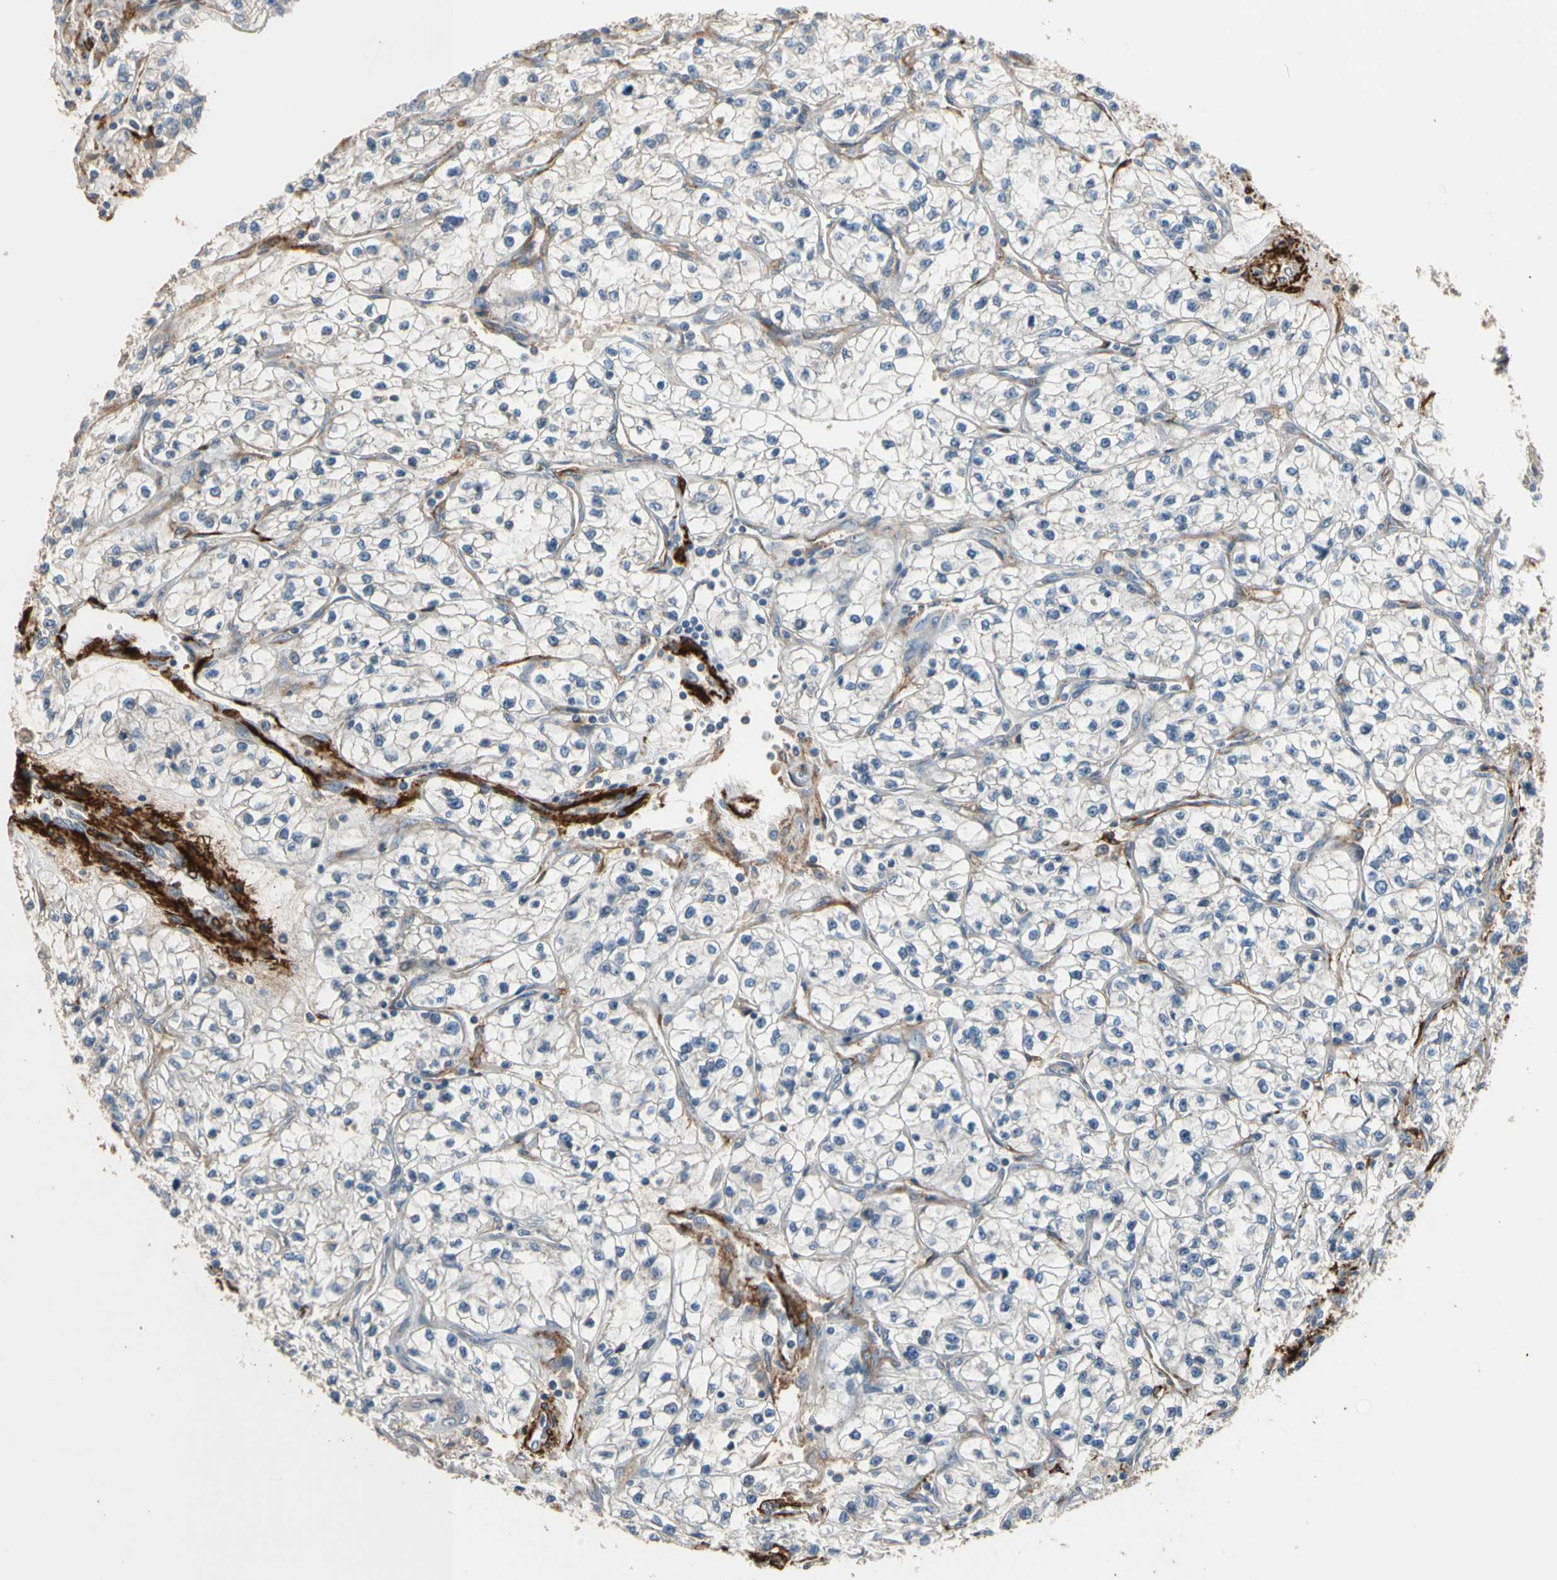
{"staining": {"intensity": "negative", "quantity": "none", "location": "none"}, "tissue": "renal cancer", "cell_type": "Tumor cells", "image_type": "cancer", "snomed": [{"axis": "morphology", "description": "Adenocarcinoma, NOS"}, {"axis": "topography", "description": "Kidney"}], "caption": "This image is of adenocarcinoma (renal) stained with immunohistochemistry to label a protein in brown with the nuclei are counter-stained blue. There is no positivity in tumor cells.", "gene": "SUSD2", "patient": {"sex": "female", "age": 57}}